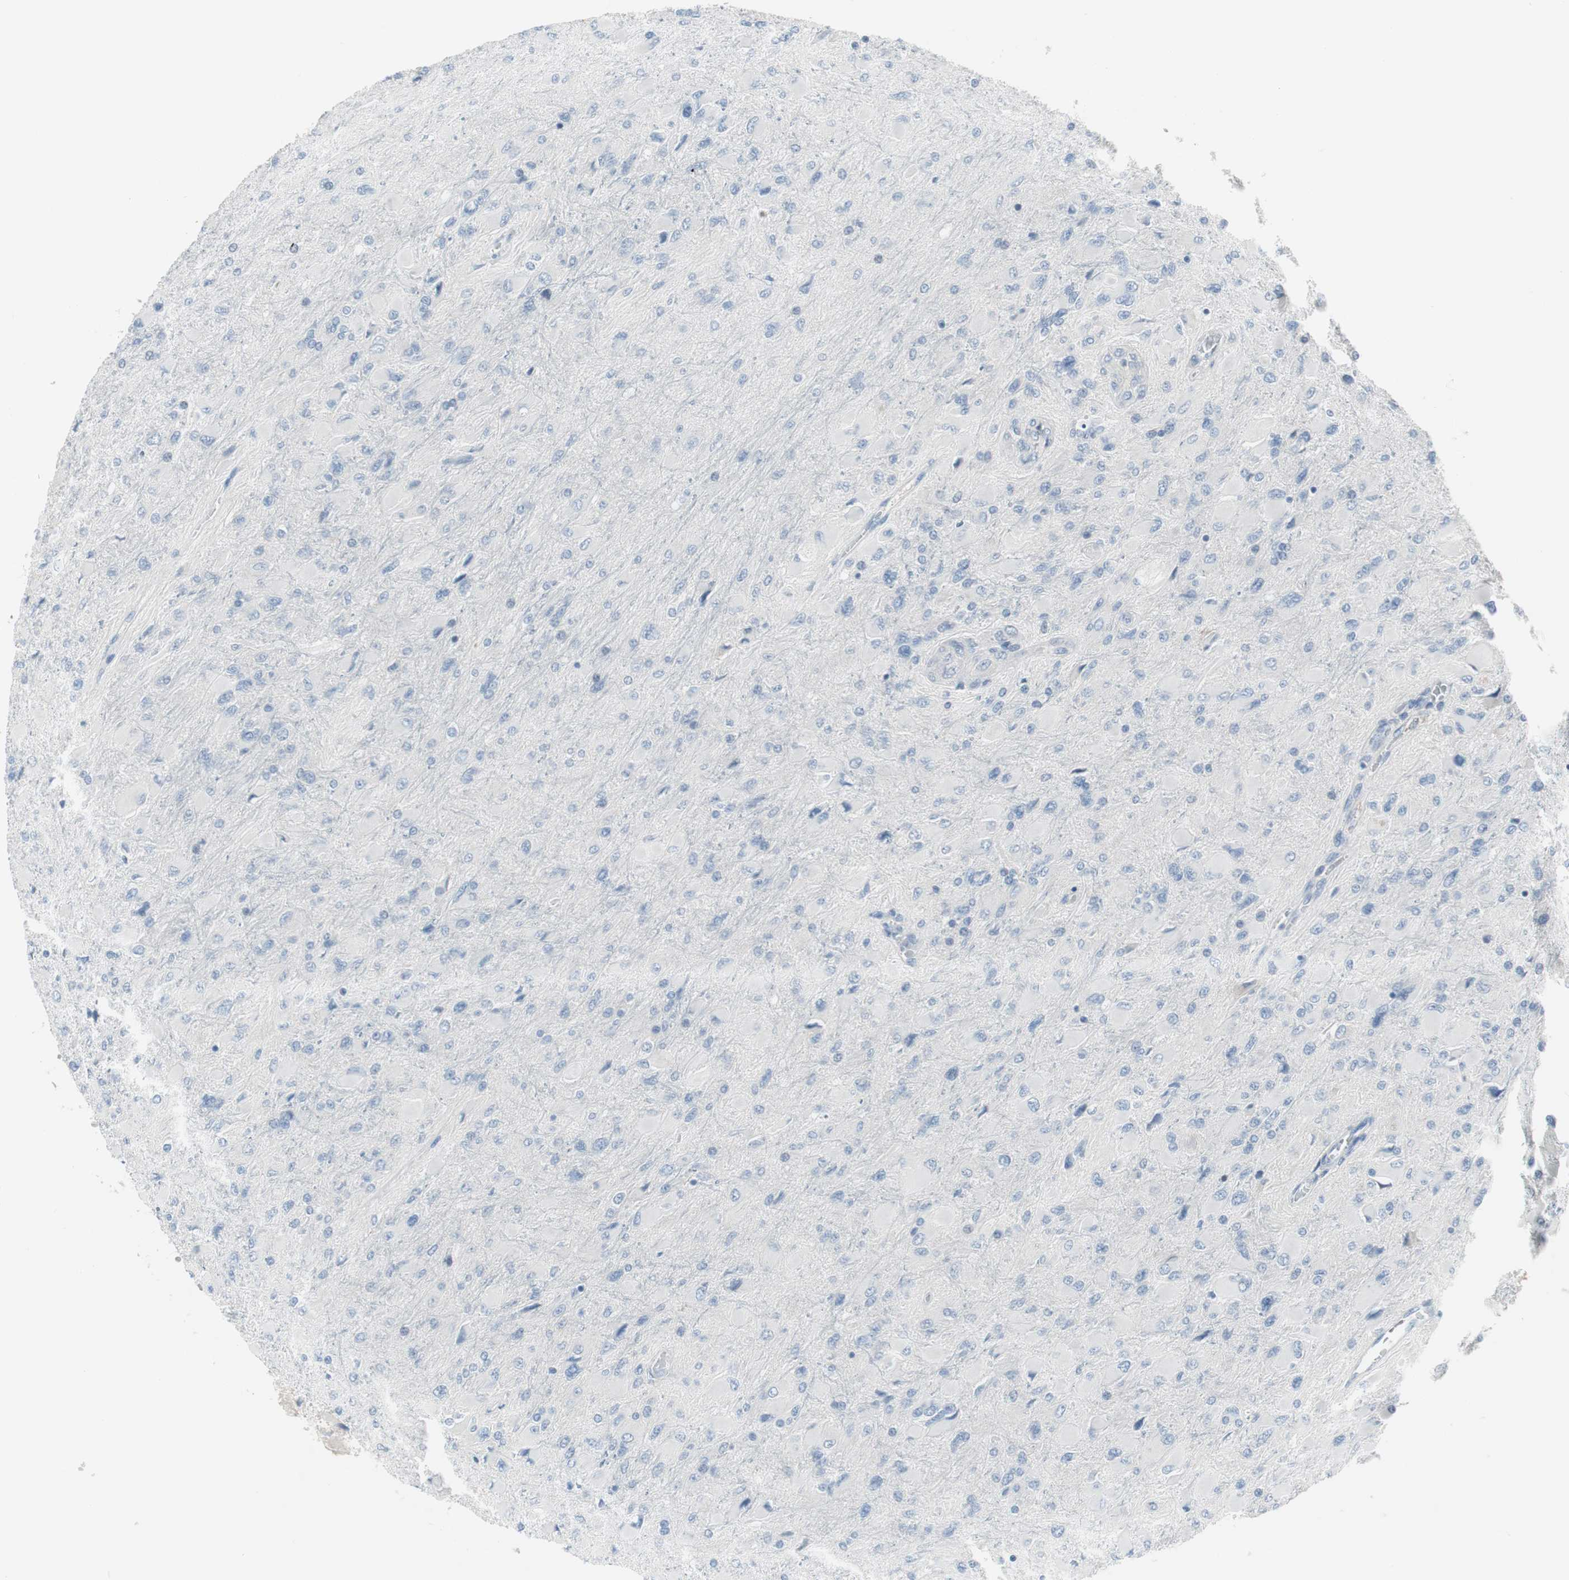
{"staining": {"intensity": "negative", "quantity": "none", "location": "none"}, "tissue": "glioma", "cell_type": "Tumor cells", "image_type": "cancer", "snomed": [{"axis": "morphology", "description": "Glioma, malignant, High grade"}, {"axis": "topography", "description": "Cerebral cortex"}], "caption": "Malignant high-grade glioma stained for a protein using immunohistochemistry reveals no staining tumor cells.", "gene": "PIGR", "patient": {"sex": "female", "age": 36}}